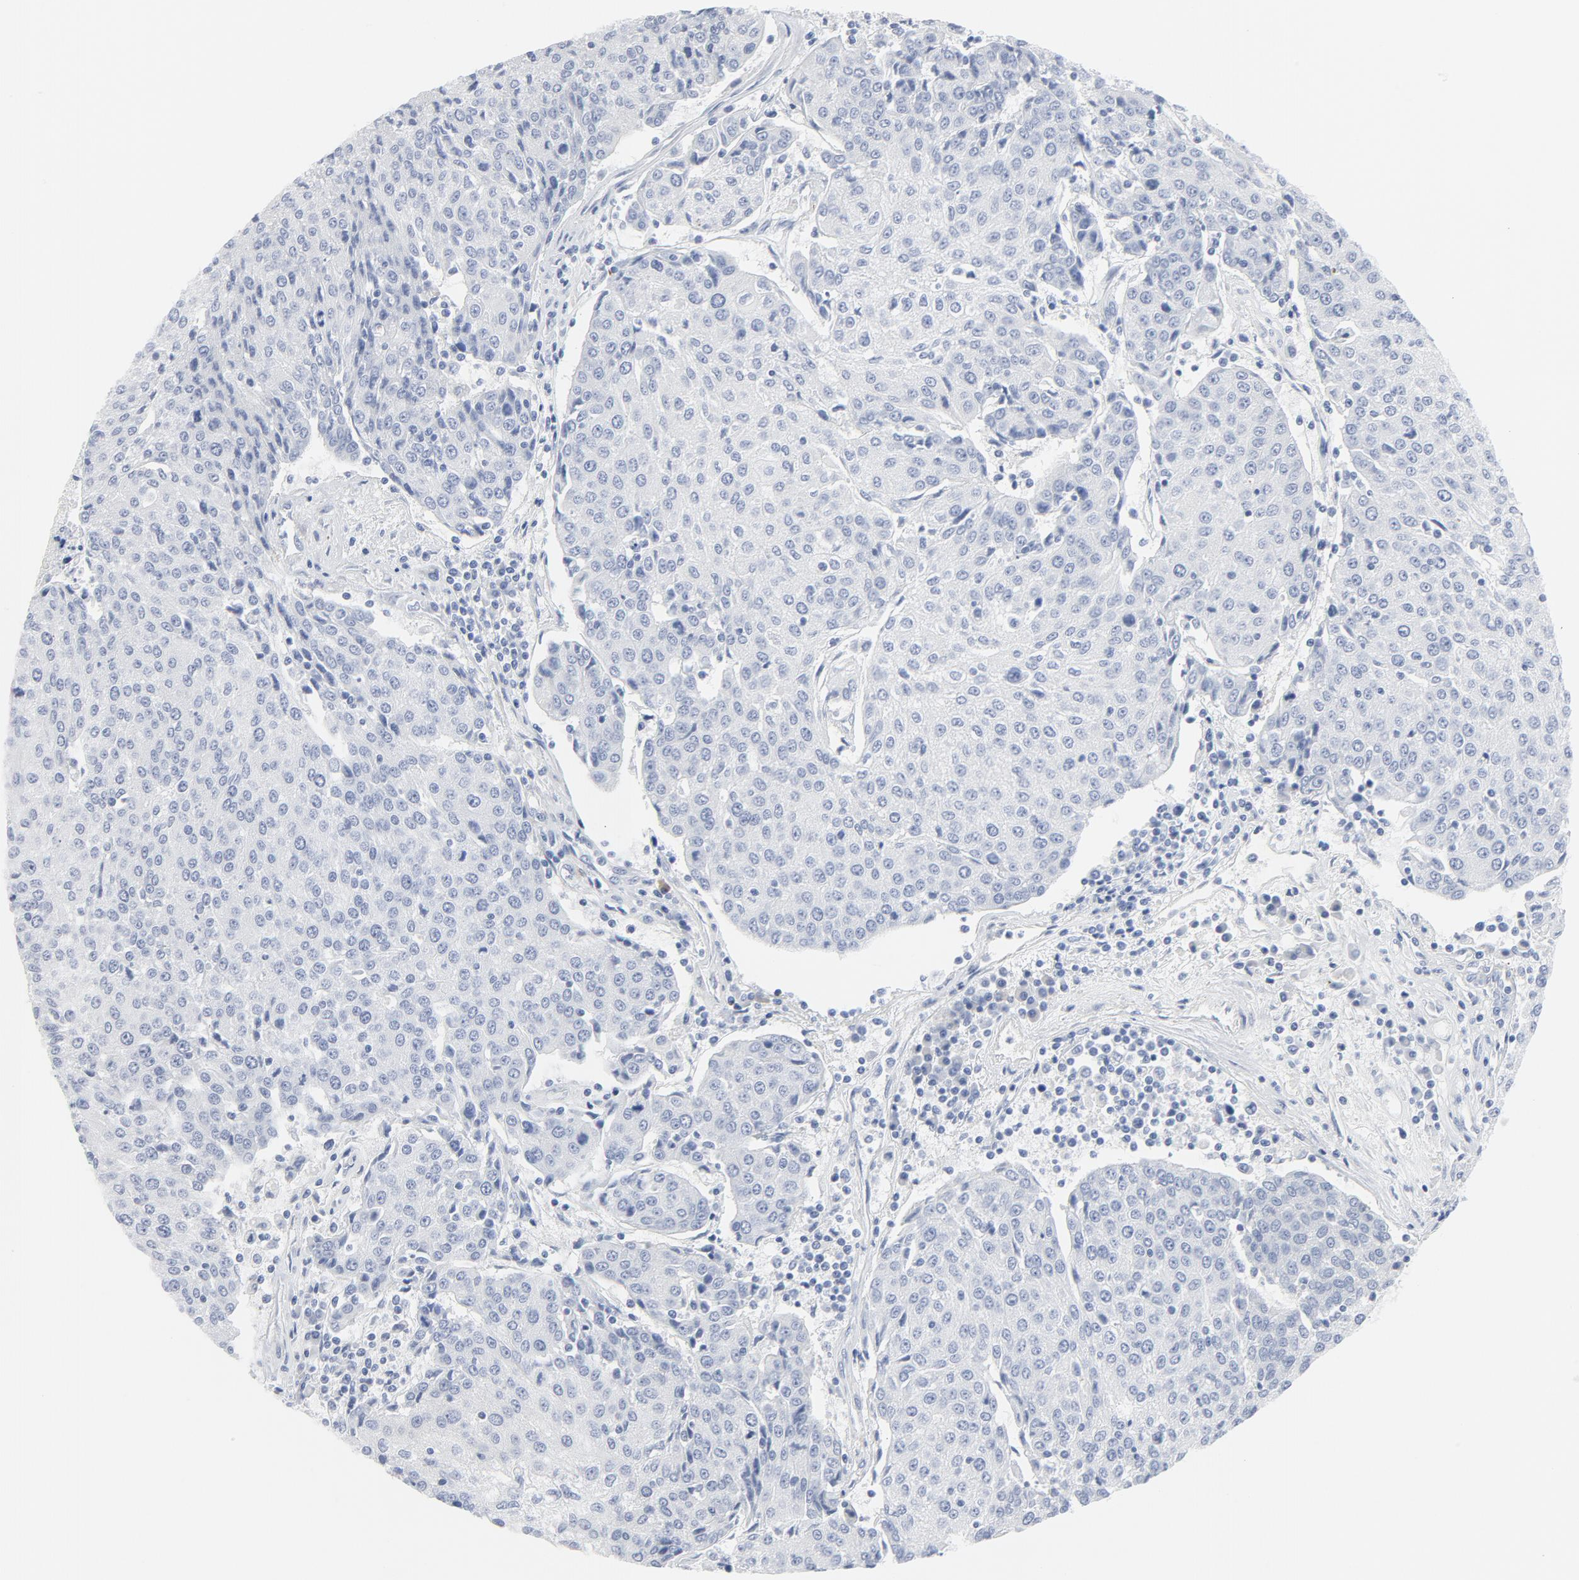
{"staining": {"intensity": "negative", "quantity": "none", "location": "none"}, "tissue": "urothelial cancer", "cell_type": "Tumor cells", "image_type": "cancer", "snomed": [{"axis": "morphology", "description": "Urothelial carcinoma, High grade"}, {"axis": "topography", "description": "Urinary bladder"}], "caption": "High power microscopy micrograph of an immunohistochemistry (IHC) histopathology image of urothelial cancer, revealing no significant staining in tumor cells. (DAB (3,3'-diaminobenzidine) immunohistochemistry visualized using brightfield microscopy, high magnification).", "gene": "TUBB1", "patient": {"sex": "female", "age": 85}}